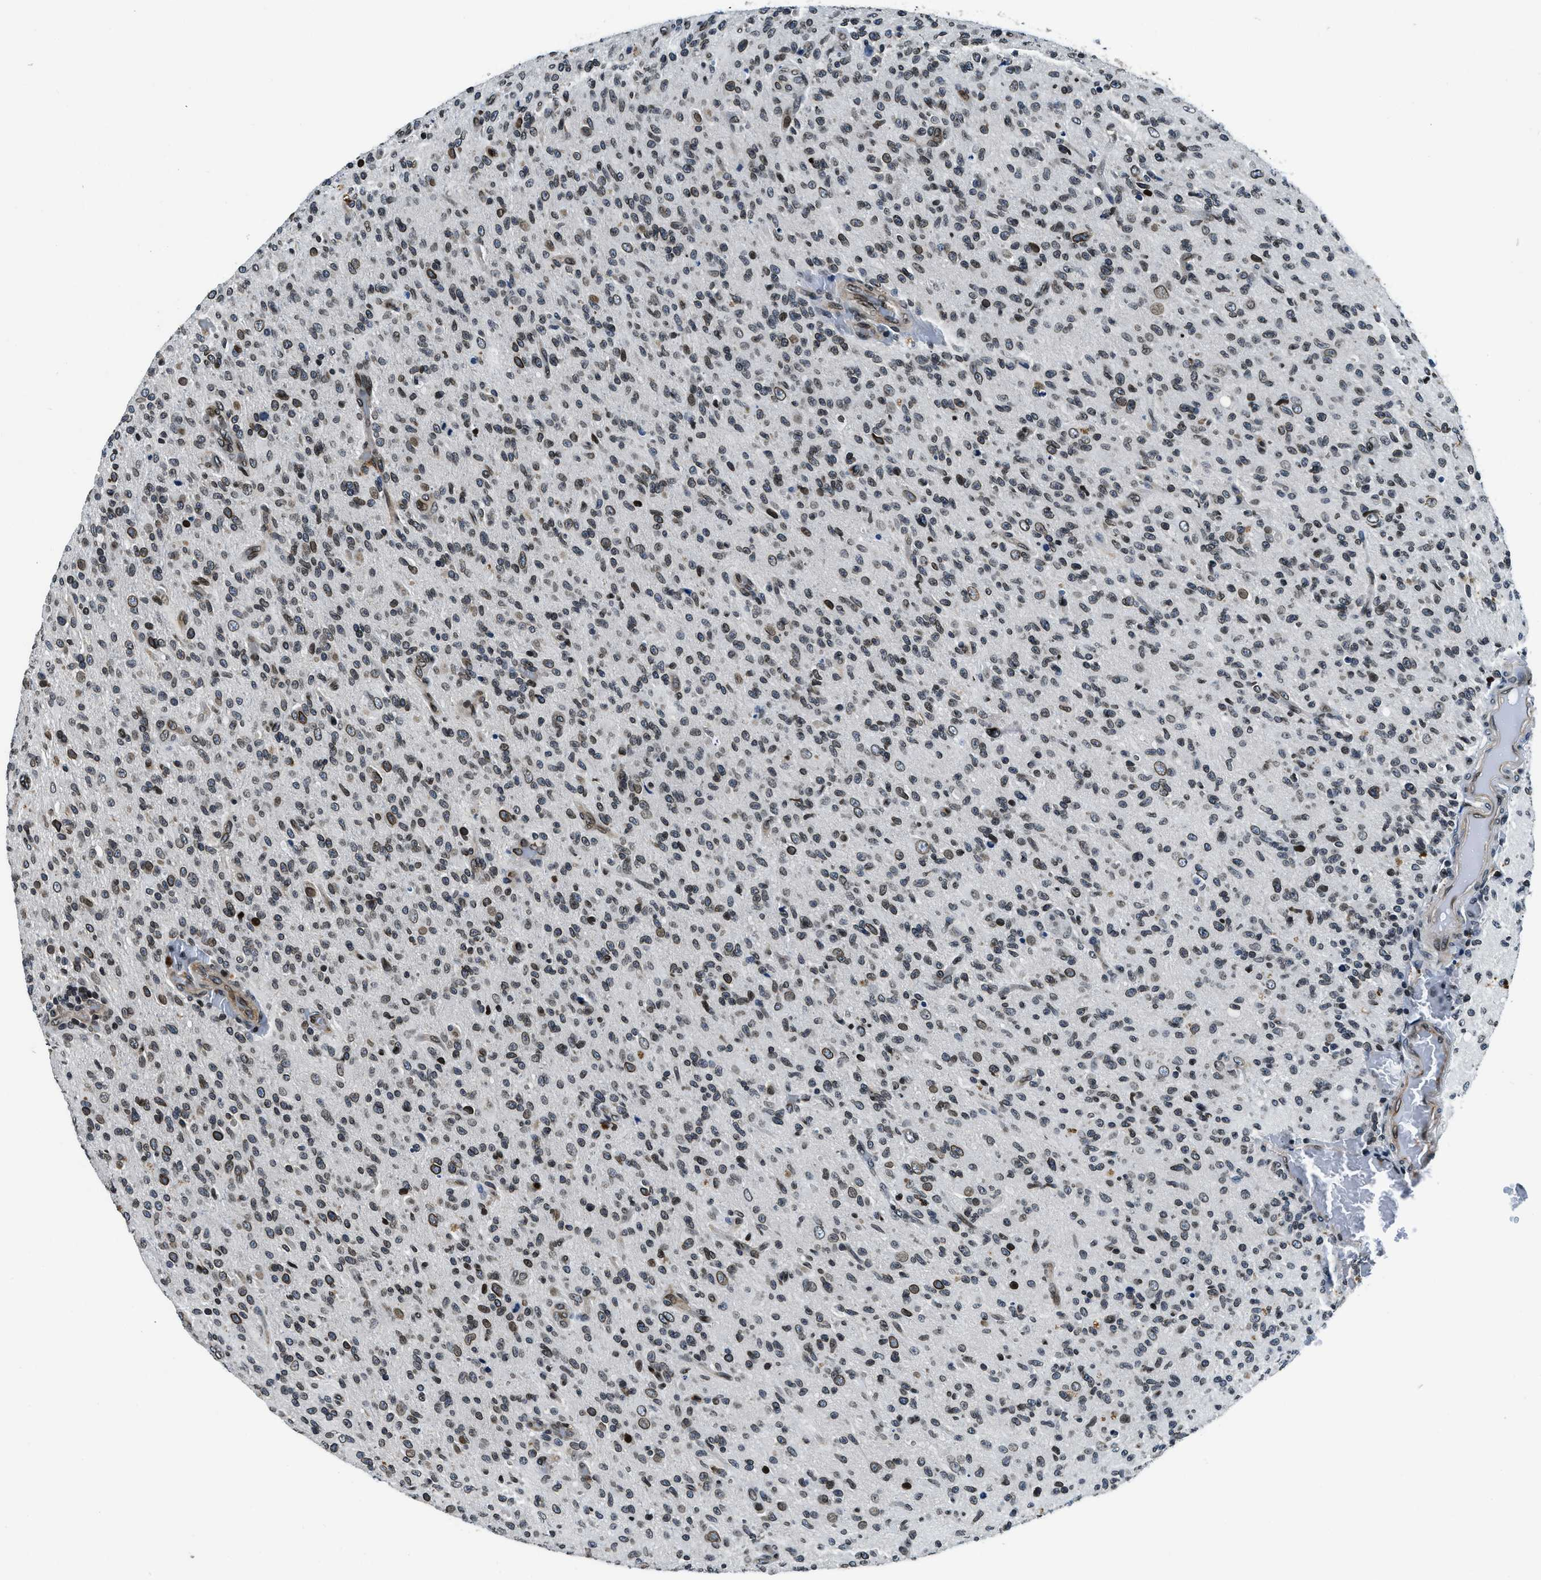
{"staining": {"intensity": "moderate", "quantity": ">75%", "location": "nuclear"}, "tissue": "glioma", "cell_type": "Tumor cells", "image_type": "cancer", "snomed": [{"axis": "morphology", "description": "Glioma, malignant, High grade"}, {"axis": "topography", "description": "Brain"}], "caption": "High-grade glioma (malignant) stained for a protein (brown) demonstrates moderate nuclear positive expression in approximately >75% of tumor cells.", "gene": "ZC3HC1", "patient": {"sex": "male", "age": 71}}